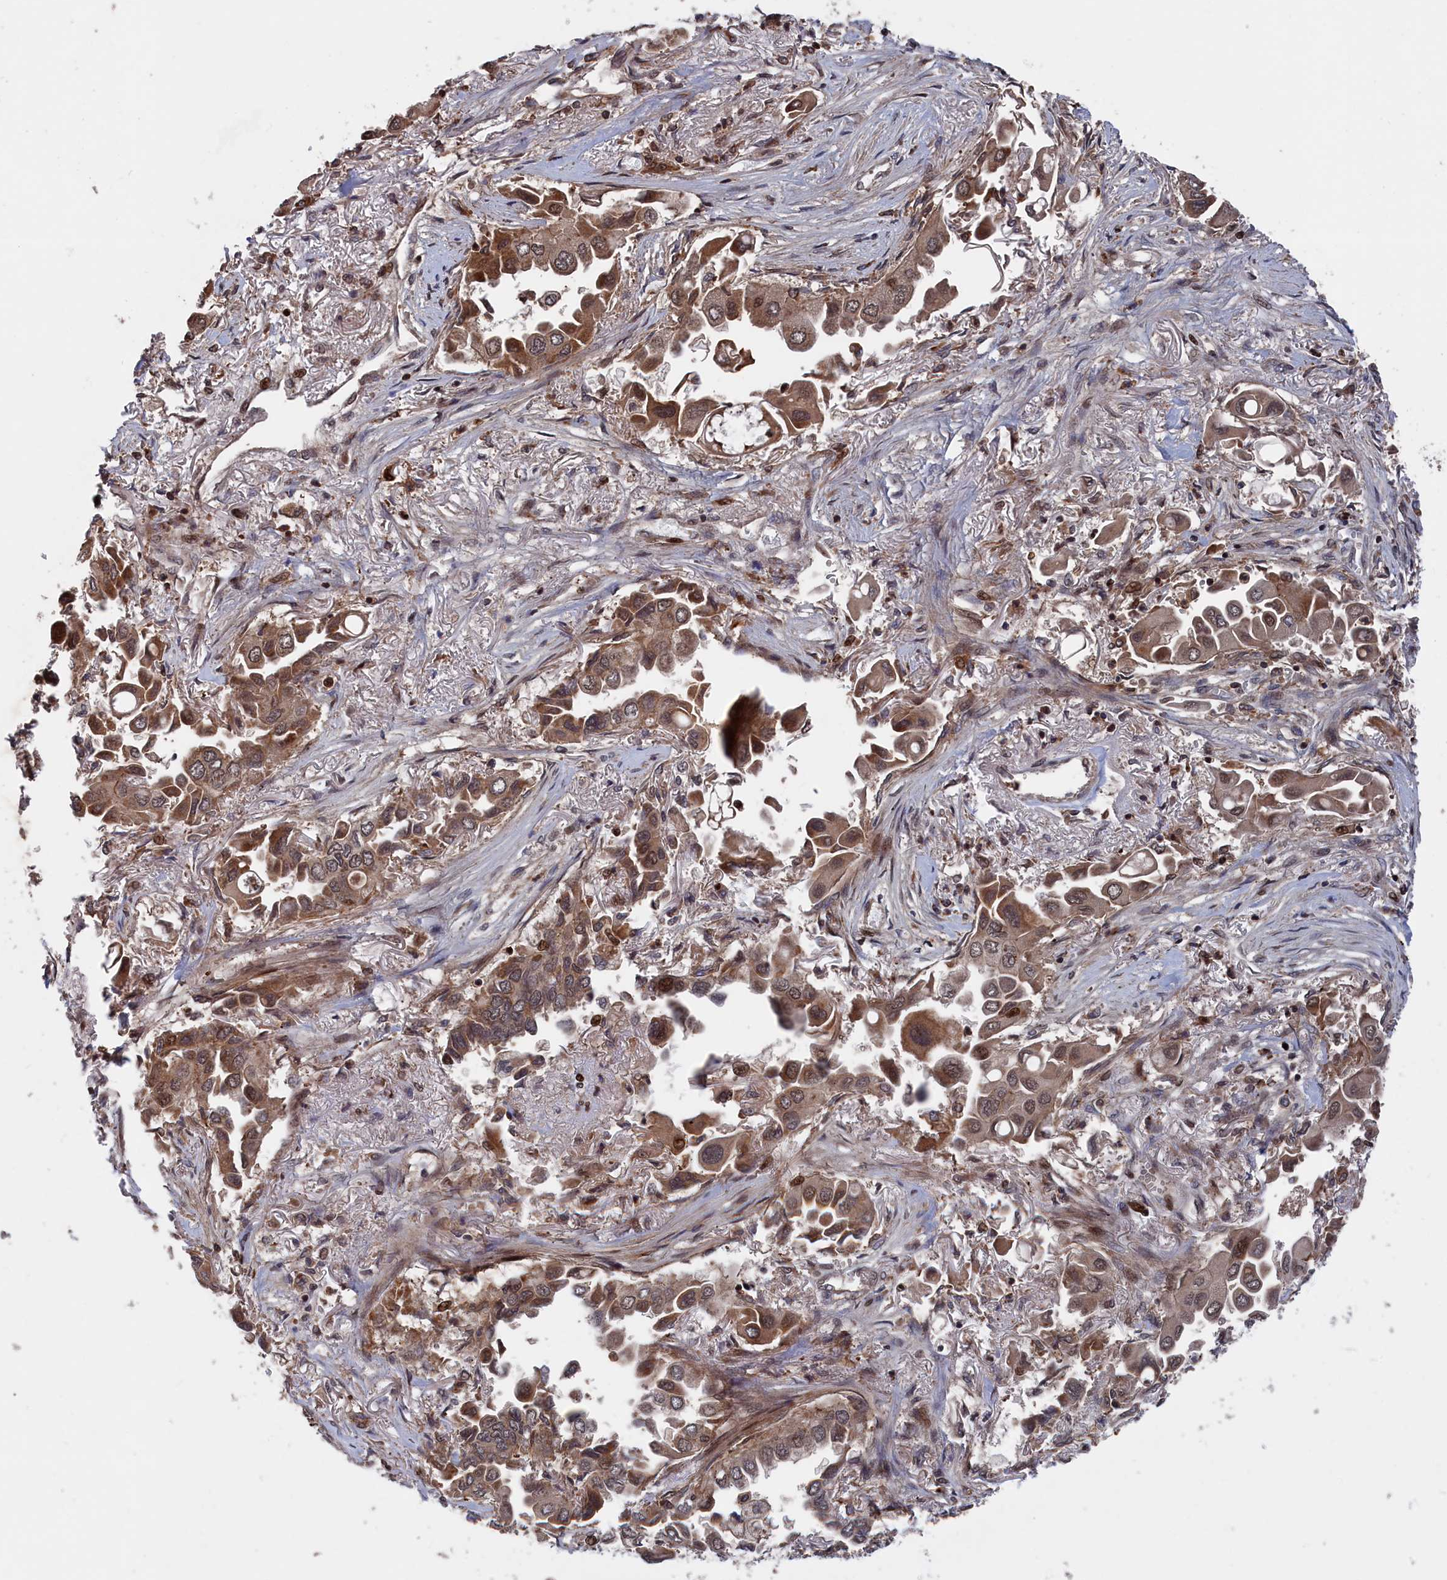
{"staining": {"intensity": "moderate", "quantity": "25%-75%", "location": "cytoplasmic/membranous,nuclear"}, "tissue": "lung cancer", "cell_type": "Tumor cells", "image_type": "cancer", "snomed": [{"axis": "morphology", "description": "Adenocarcinoma, NOS"}, {"axis": "topography", "description": "Lung"}], "caption": "Lung cancer (adenocarcinoma) was stained to show a protein in brown. There is medium levels of moderate cytoplasmic/membranous and nuclear positivity in about 25%-75% of tumor cells.", "gene": "PLA2G15", "patient": {"sex": "female", "age": 76}}